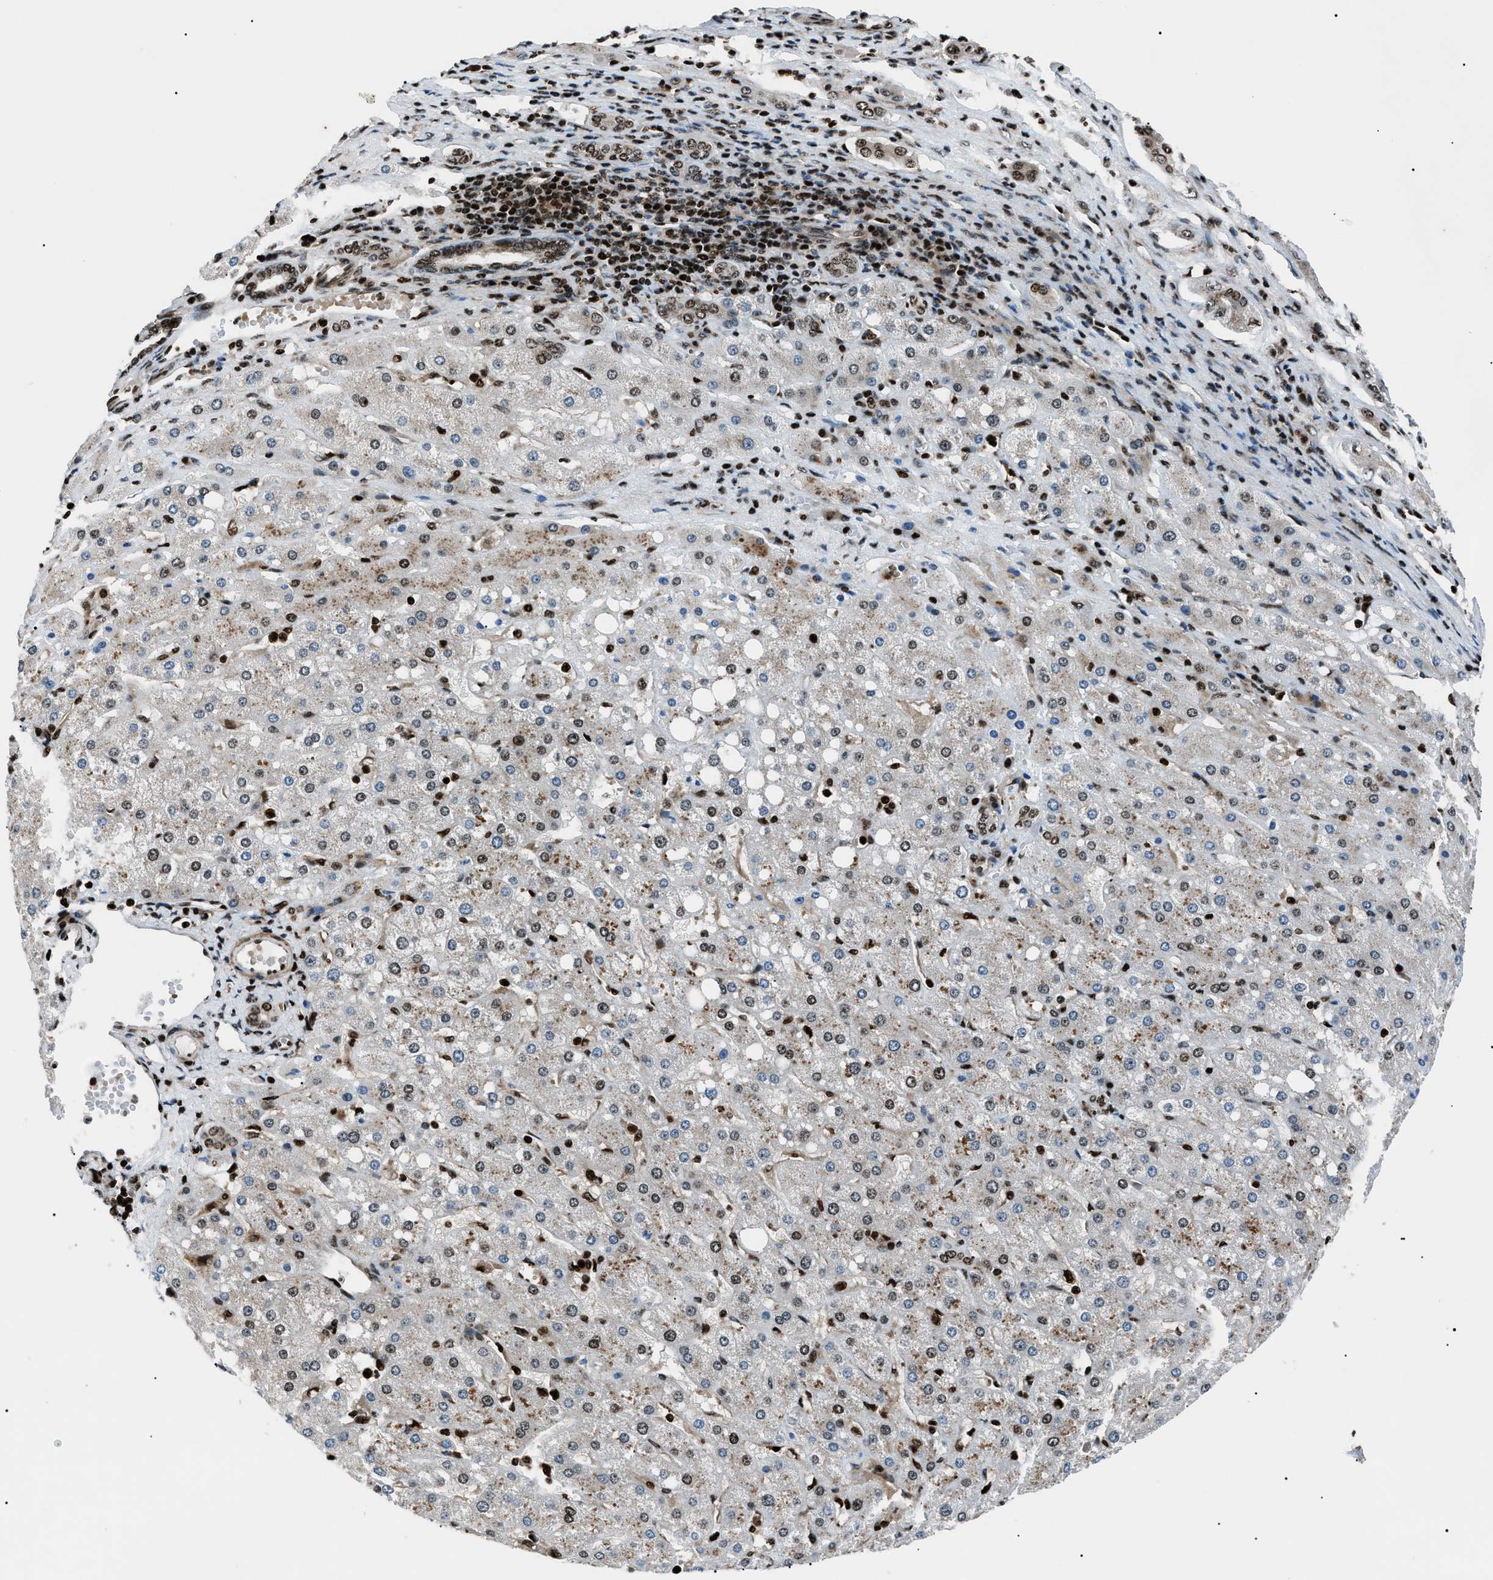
{"staining": {"intensity": "moderate", "quantity": "25%-75%", "location": "nuclear"}, "tissue": "liver cancer", "cell_type": "Tumor cells", "image_type": "cancer", "snomed": [{"axis": "morphology", "description": "Carcinoma, Hepatocellular, NOS"}, {"axis": "topography", "description": "Liver"}], "caption": "Immunohistochemistry (IHC) image of neoplastic tissue: liver hepatocellular carcinoma stained using immunohistochemistry (IHC) shows medium levels of moderate protein expression localized specifically in the nuclear of tumor cells, appearing as a nuclear brown color.", "gene": "PRKX", "patient": {"sex": "male", "age": 80}}